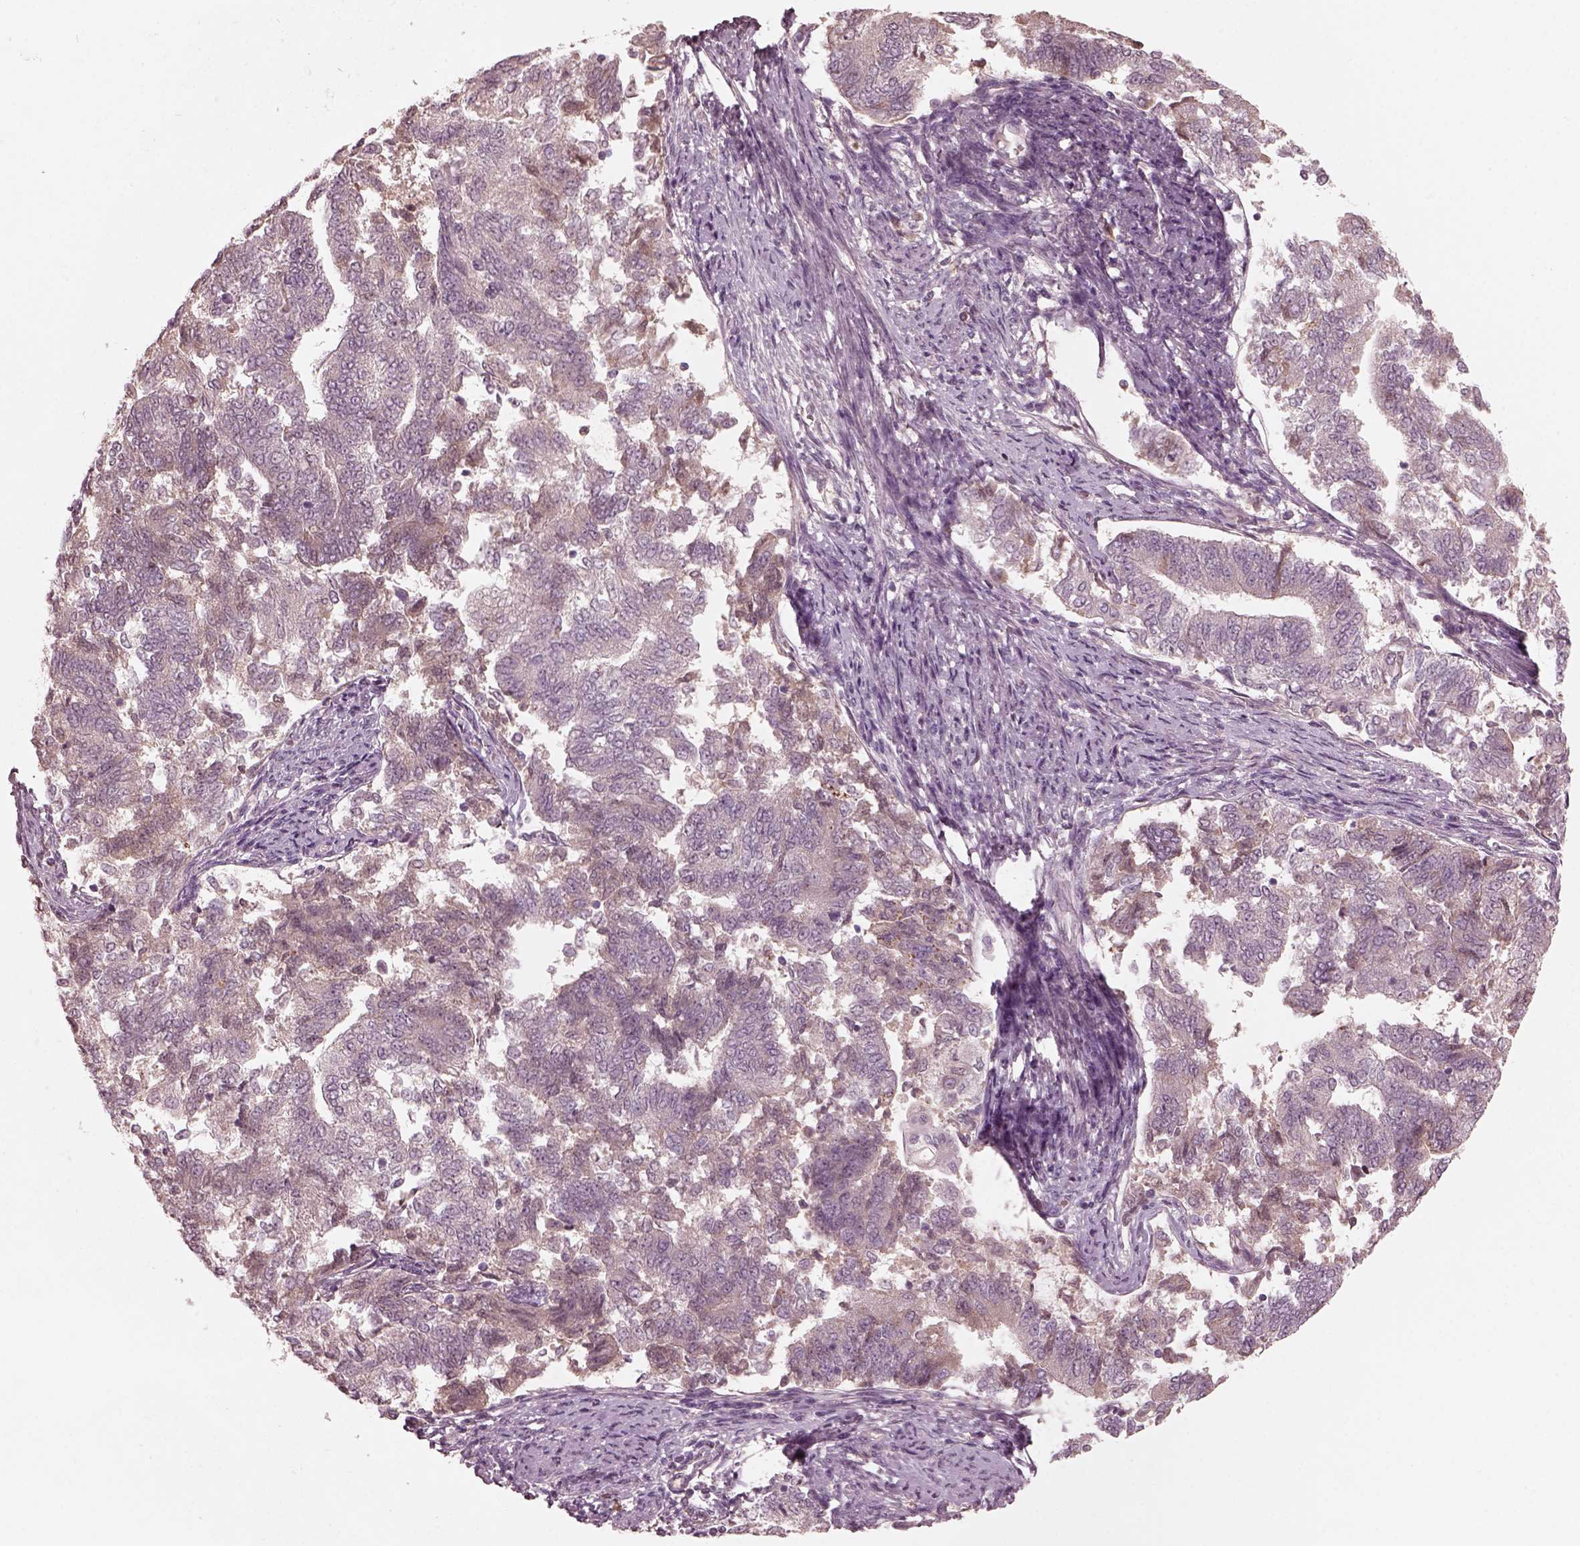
{"staining": {"intensity": "negative", "quantity": "none", "location": "none"}, "tissue": "endometrial cancer", "cell_type": "Tumor cells", "image_type": "cancer", "snomed": [{"axis": "morphology", "description": "Adenocarcinoma, NOS"}, {"axis": "topography", "description": "Endometrium"}], "caption": "The micrograph demonstrates no significant positivity in tumor cells of adenocarcinoma (endometrial).", "gene": "VWA5B1", "patient": {"sex": "female", "age": 65}}